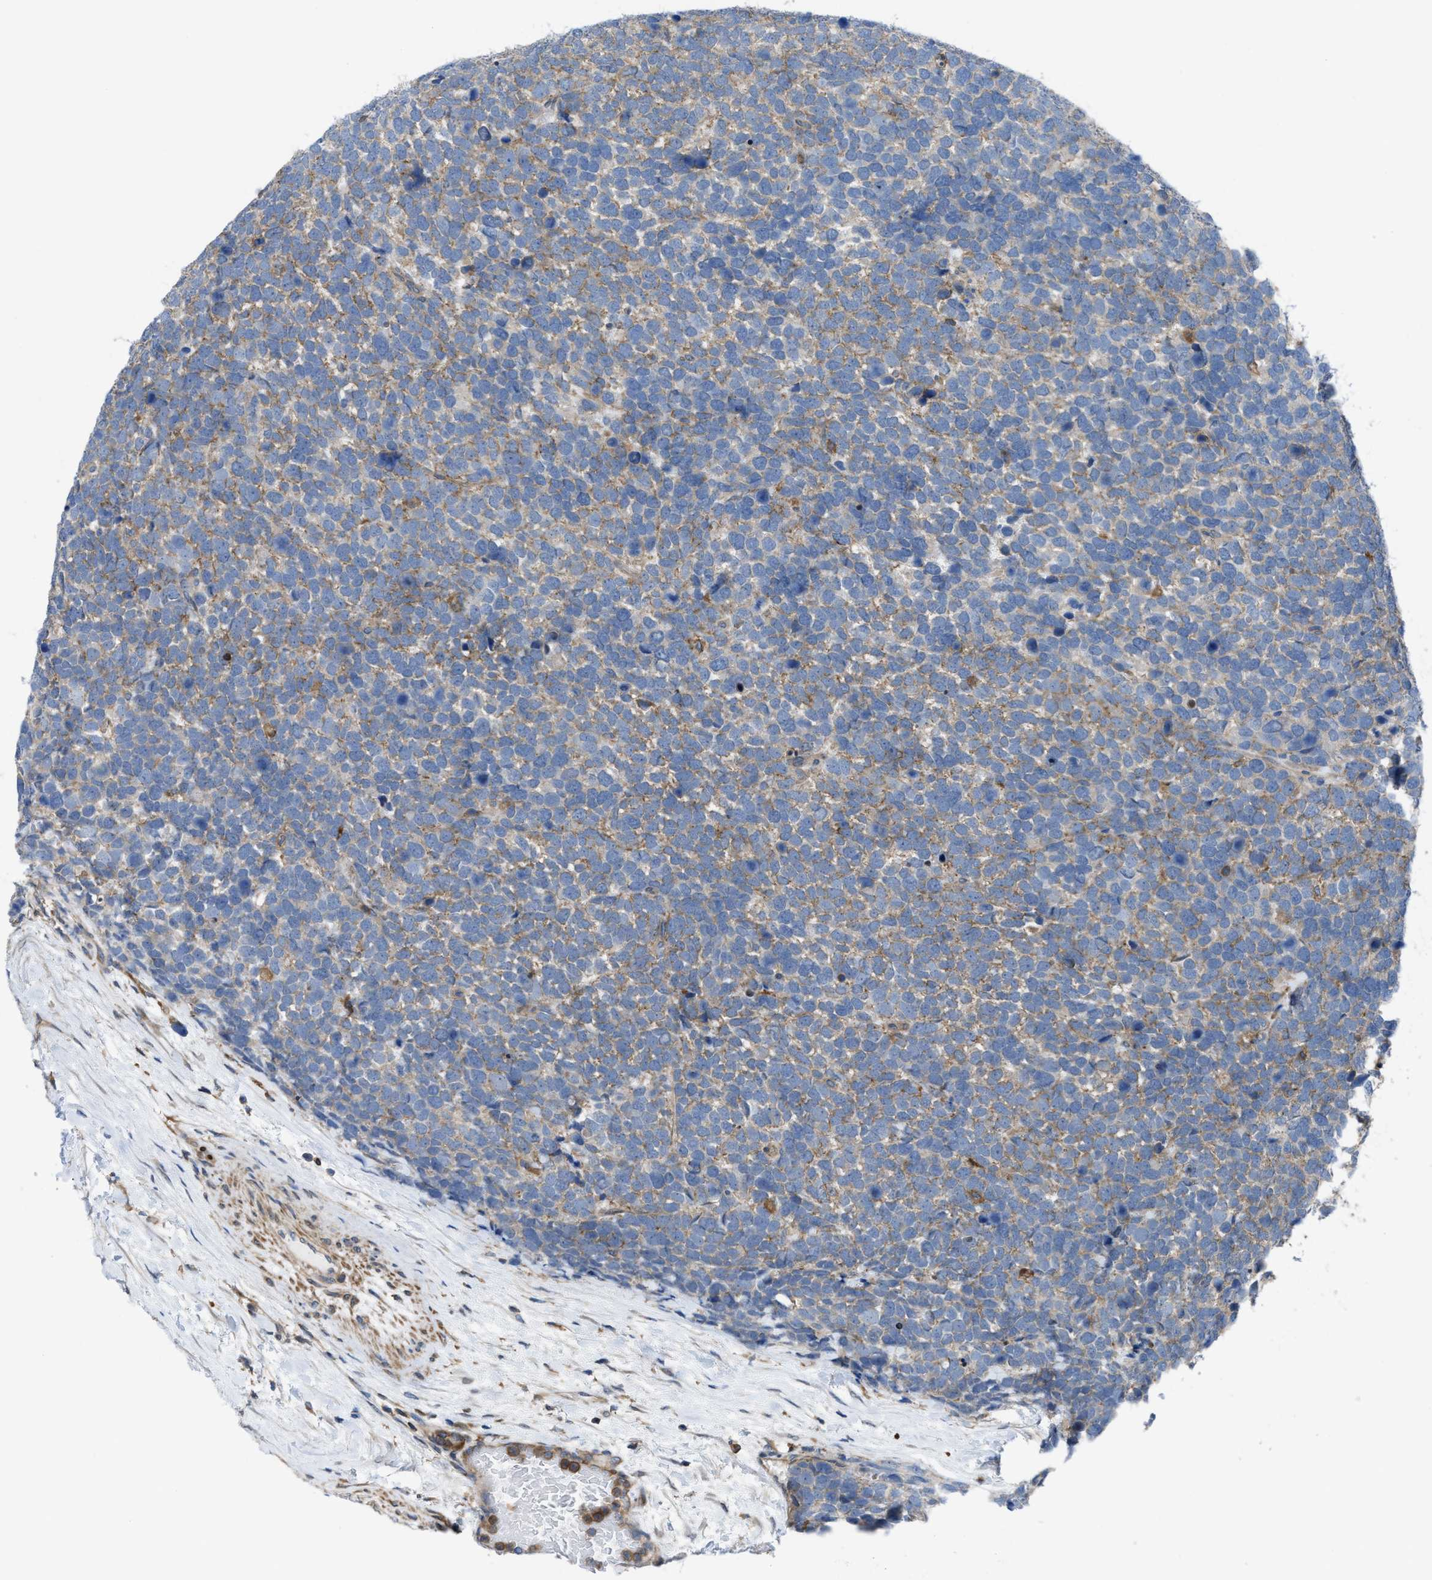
{"staining": {"intensity": "moderate", "quantity": "25%-75%", "location": "cytoplasmic/membranous"}, "tissue": "urothelial cancer", "cell_type": "Tumor cells", "image_type": "cancer", "snomed": [{"axis": "morphology", "description": "Urothelial carcinoma, High grade"}, {"axis": "topography", "description": "Urinary bladder"}], "caption": "Tumor cells reveal medium levels of moderate cytoplasmic/membranous positivity in approximately 25%-75% of cells in high-grade urothelial carcinoma.", "gene": "MYO18A", "patient": {"sex": "female", "age": 82}}